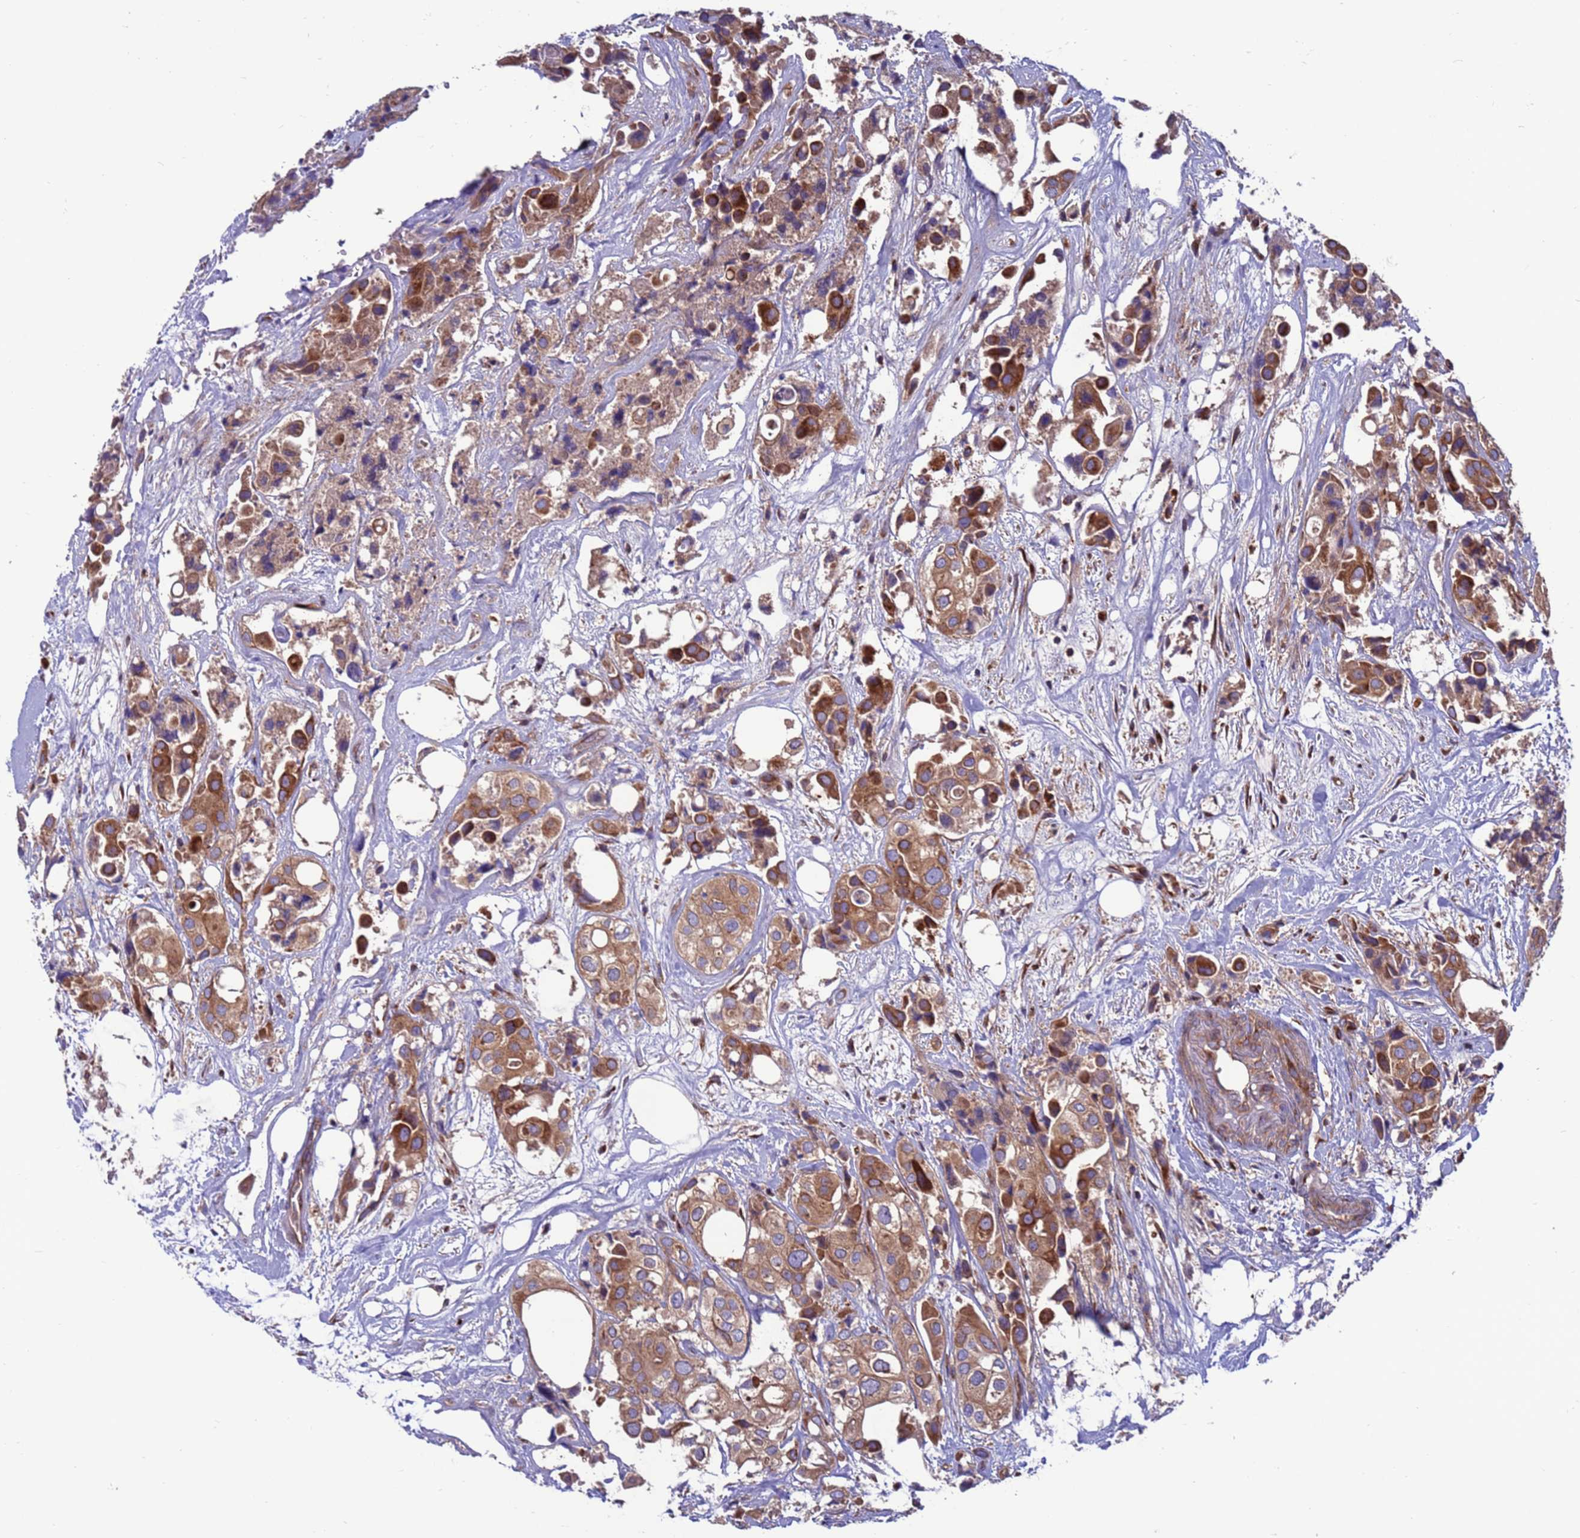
{"staining": {"intensity": "moderate", "quantity": ">75%", "location": "cytoplasmic/membranous"}, "tissue": "urothelial cancer", "cell_type": "Tumor cells", "image_type": "cancer", "snomed": [{"axis": "morphology", "description": "Urothelial carcinoma, High grade"}, {"axis": "topography", "description": "Urinary bladder"}], "caption": "Immunohistochemistry (IHC) (DAB (3,3'-diaminobenzidine)) staining of high-grade urothelial carcinoma reveals moderate cytoplasmic/membranous protein expression in approximately >75% of tumor cells.", "gene": "ZC3HAV1", "patient": {"sex": "male", "age": 64}}